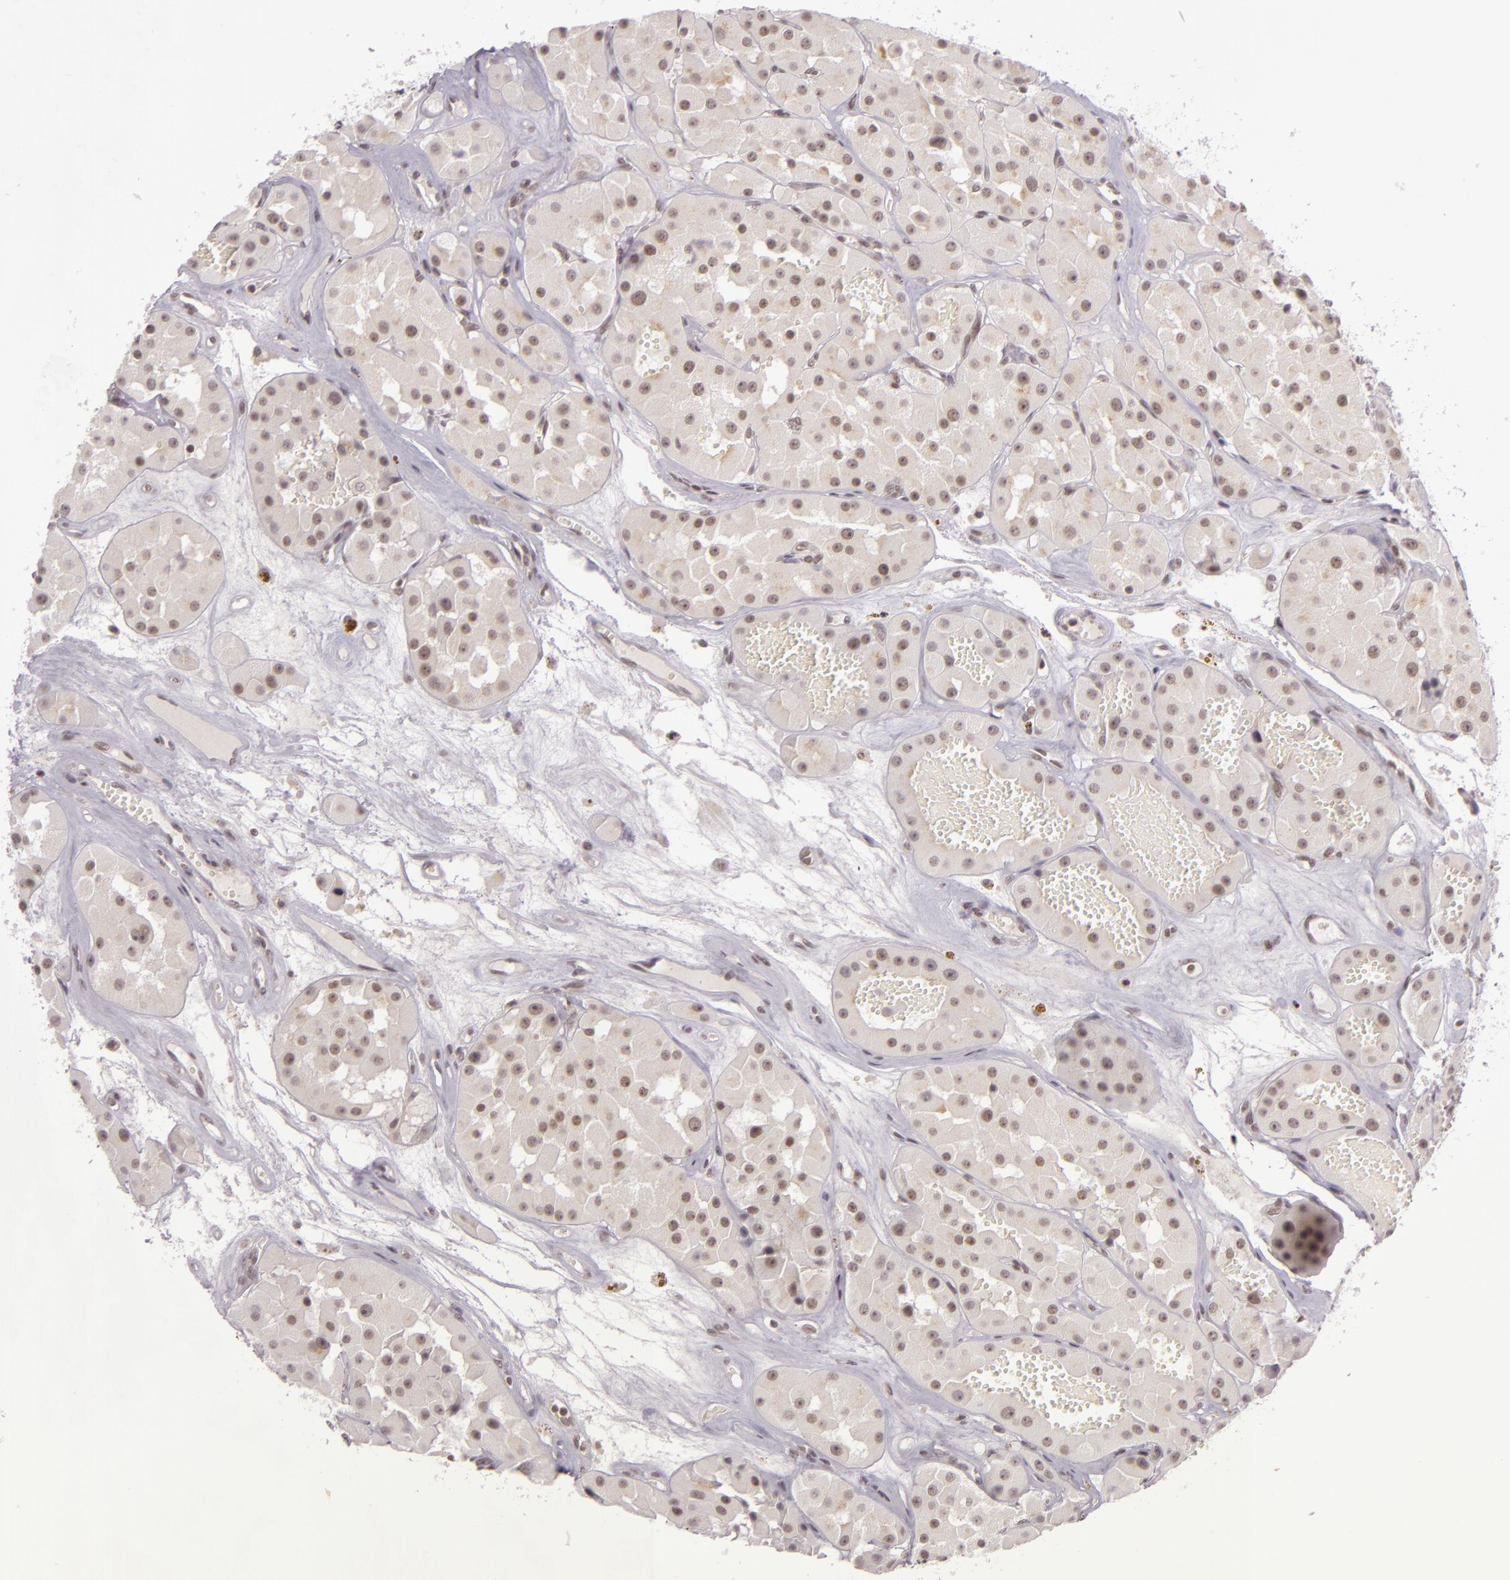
{"staining": {"intensity": "weak", "quantity": ">75%", "location": "cytoplasmic/membranous,nuclear"}, "tissue": "renal cancer", "cell_type": "Tumor cells", "image_type": "cancer", "snomed": [{"axis": "morphology", "description": "Adenocarcinoma, uncertain malignant potential"}, {"axis": "topography", "description": "Kidney"}], "caption": "Brown immunohistochemical staining in renal cancer reveals weak cytoplasmic/membranous and nuclear positivity in approximately >75% of tumor cells.", "gene": "ZFX", "patient": {"sex": "male", "age": 63}}